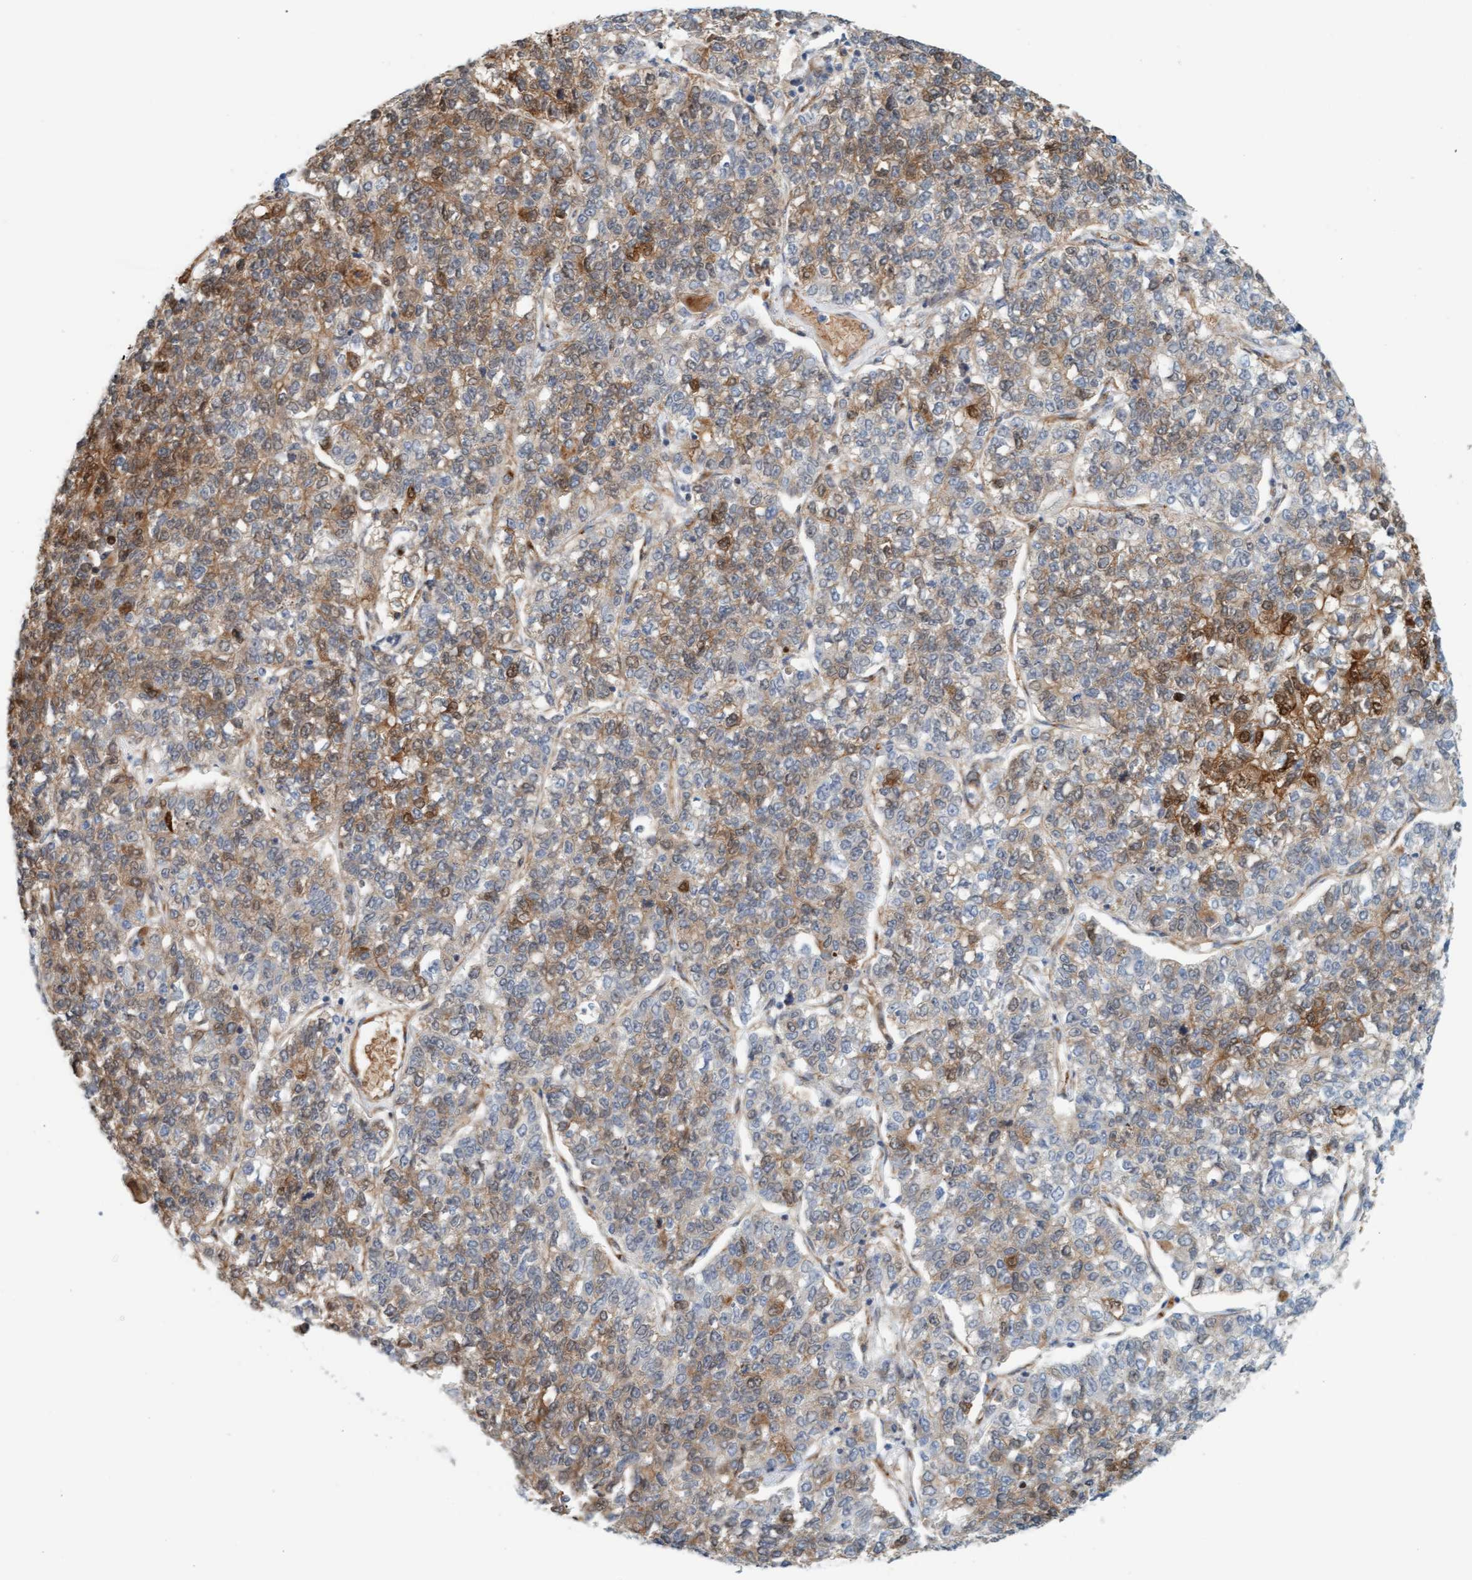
{"staining": {"intensity": "moderate", "quantity": "25%-75%", "location": "cytoplasmic/membranous,nuclear"}, "tissue": "lung cancer", "cell_type": "Tumor cells", "image_type": "cancer", "snomed": [{"axis": "morphology", "description": "Adenocarcinoma, NOS"}, {"axis": "topography", "description": "Lung"}], "caption": "Lung adenocarcinoma stained for a protein shows moderate cytoplasmic/membranous and nuclear positivity in tumor cells.", "gene": "EIF4EBP1", "patient": {"sex": "male", "age": 49}}